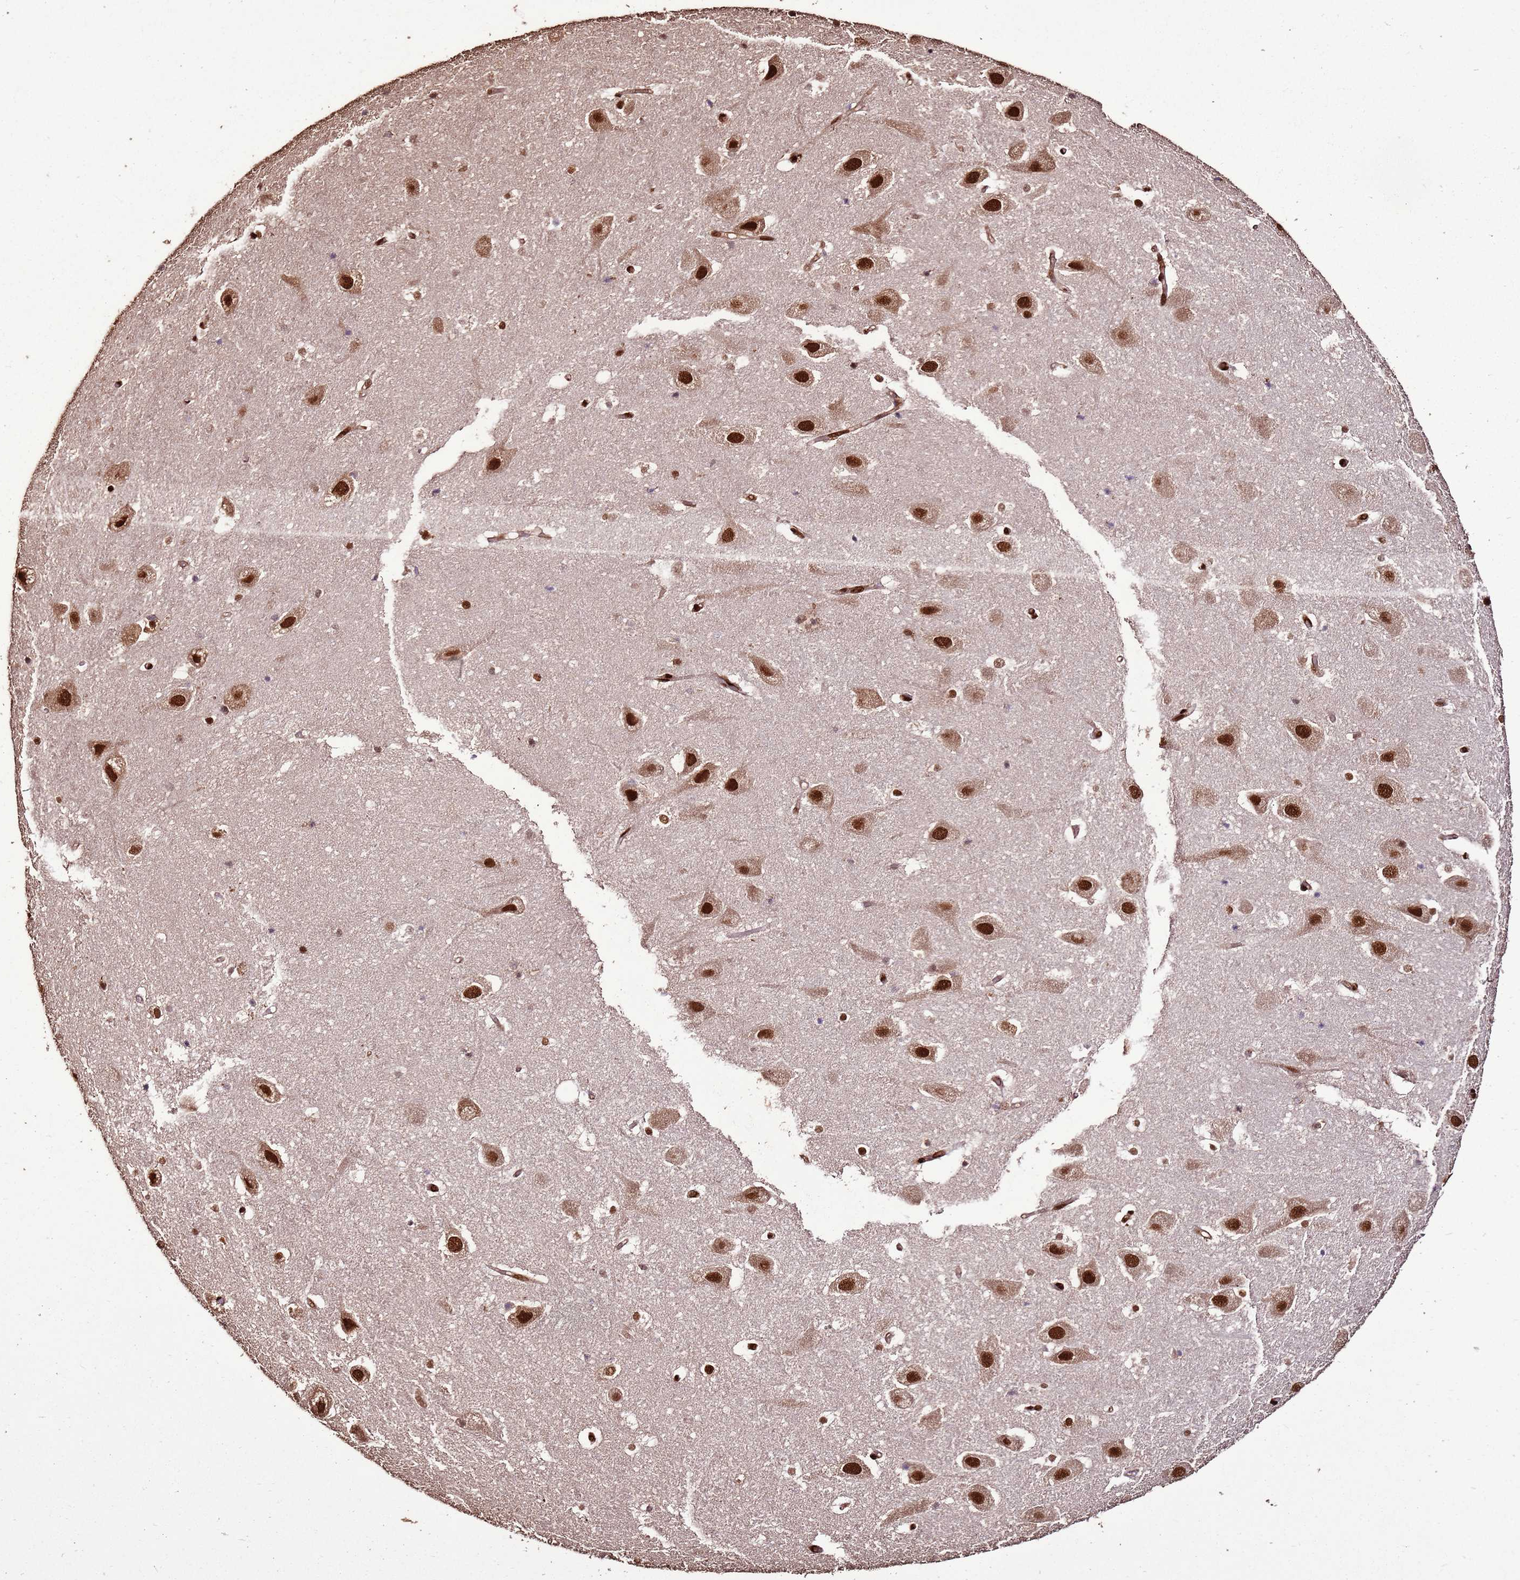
{"staining": {"intensity": "strong", "quantity": "<25%", "location": "nuclear"}, "tissue": "hippocampus", "cell_type": "Glial cells", "image_type": "normal", "snomed": [{"axis": "morphology", "description": "Normal tissue, NOS"}, {"axis": "topography", "description": "Hippocampus"}], "caption": "Immunohistochemistry staining of unremarkable hippocampus, which shows medium levels of strong nuclear positivity in about <25% of glial cells indicating strong nuclear protein expression. The staining was performed using DAB (brown) for protein detection and nuclei were counterstained in hematoxylin (blue).", "gene": "HNRNPAB", "patient": {"sex": "female", "age": 52}}